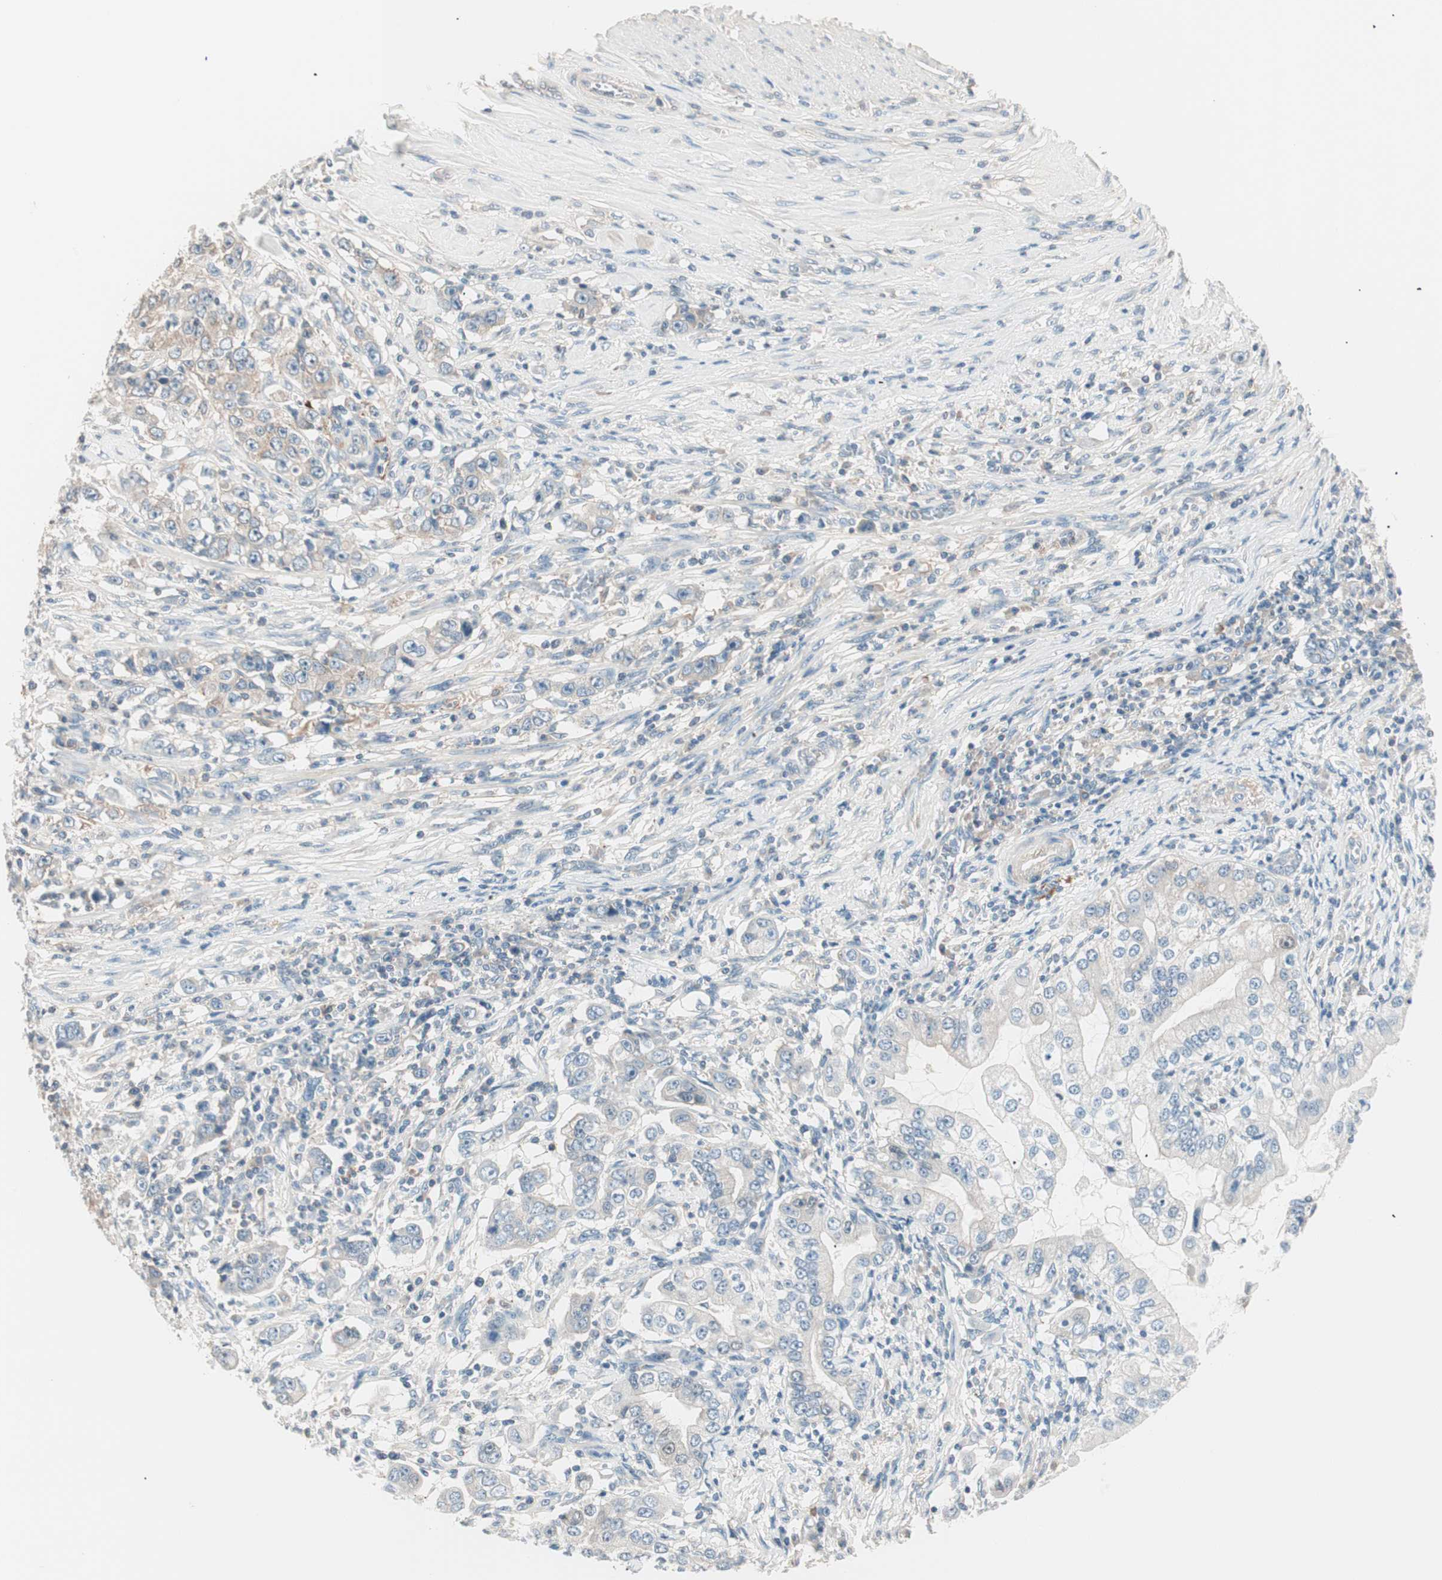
{"staining": {"intensity": "weak", "quantity": "25%-75%", "location": "cytoplasmic/membranous"}, "tissue": "stomach cancer", "cell_type": "Tumor cells", "image_type": "cancer", "snomed": [{"axis": "morphology", "description": "Adenocarcinoma, NOS"}, {"axis": "topography", "description": "Stomach, lower"}], "caption": "Stomach cancer (adenocarcinoma) stained for a protein reveals weak cytoplasmic/membranous positivity in tumor cells.", "gene": "RAD54B", "patient": {"sex": "female", "age": 72}}